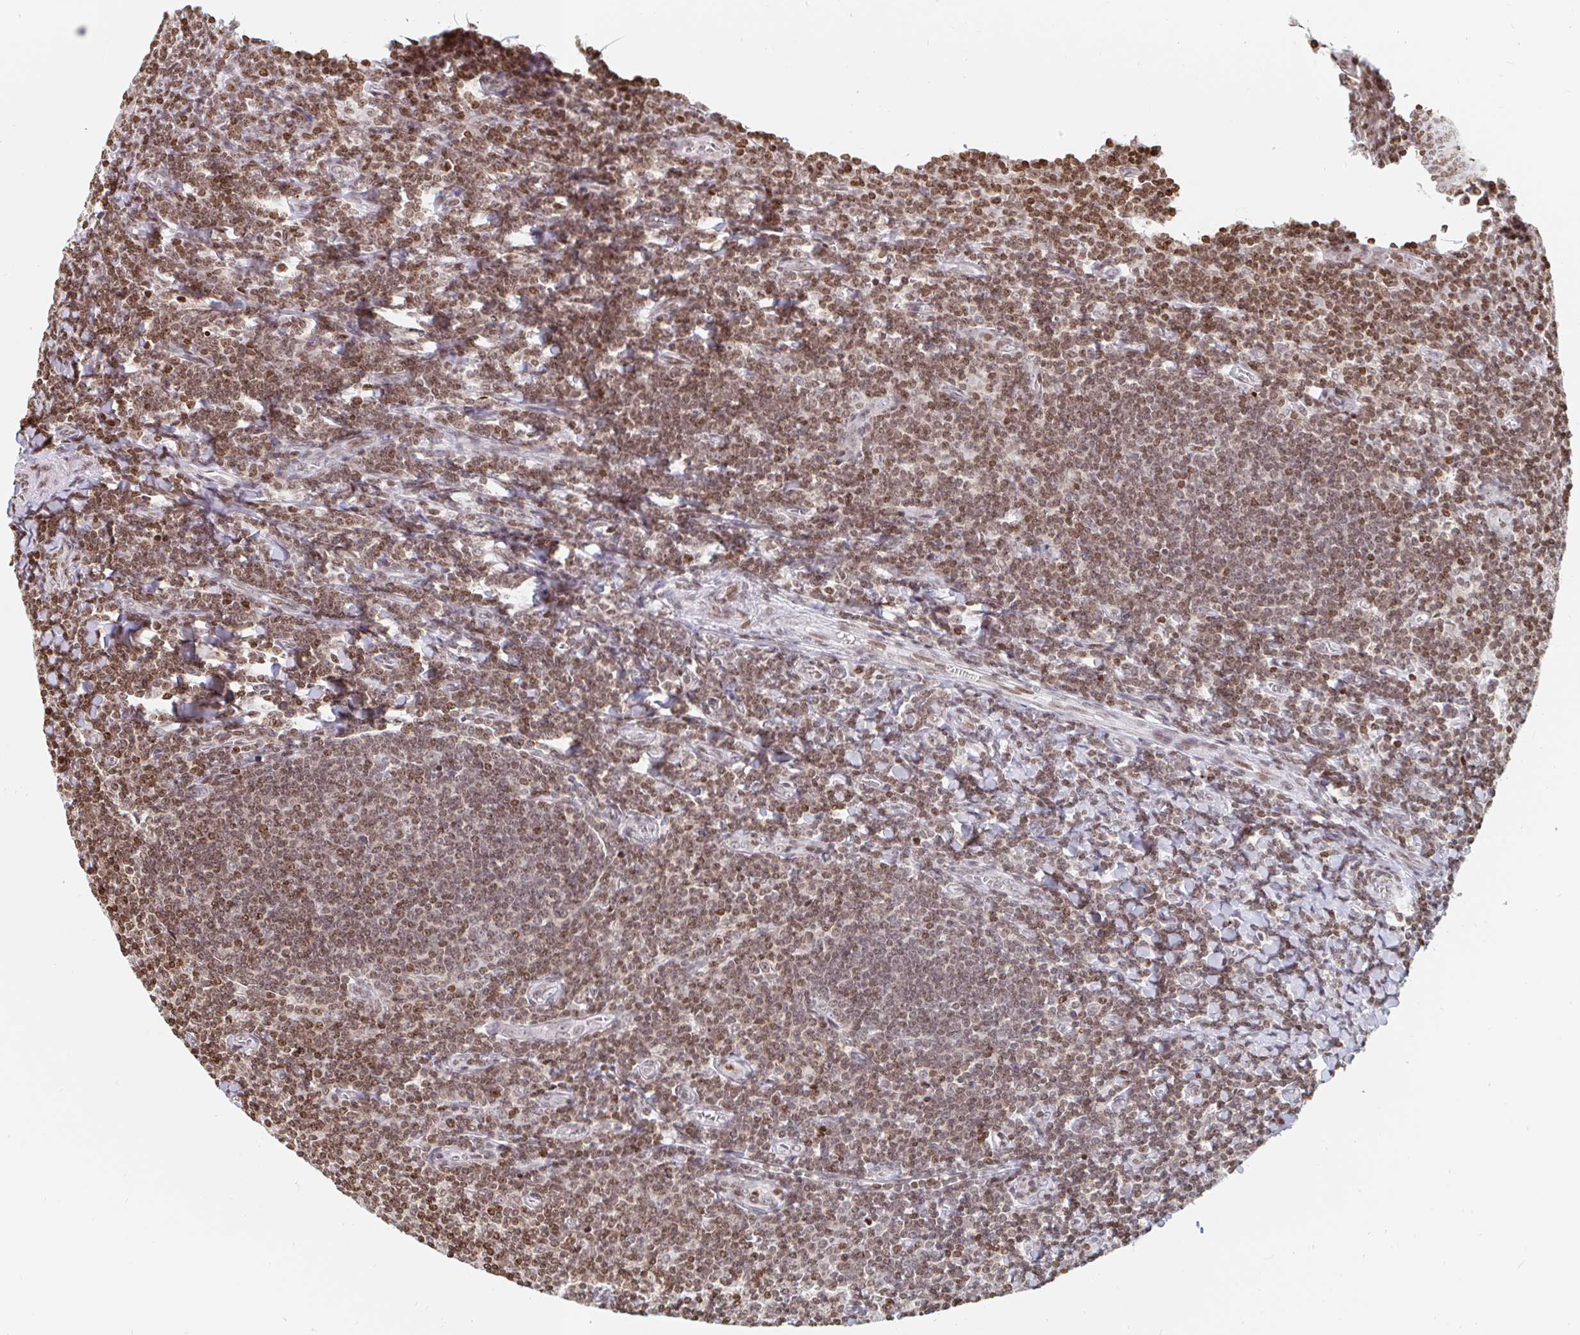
{"staining": {"intensity": "moderate", "quantity": "<25%", "location": "nuclear"}, "tissue": "tonsil", "cell_type": "Germinal center cells", "image_type": "normal", "snomed": [{"axis": "morphology", "description": "Normal tissue, NOS"}, {"axis": "topography", "description": "Tonsil"}], "caption": "Tonsil stained with DAB immunohistochemistry exhibits low levels of moderate nuclear positivity in about <25% of germinal center cells. Immunohistochemistry (ihc) stains the protein in brown and the nuclei are stained blue.", "gene": "HOXC10", "patient": {"sex": "male", "age": 27}}